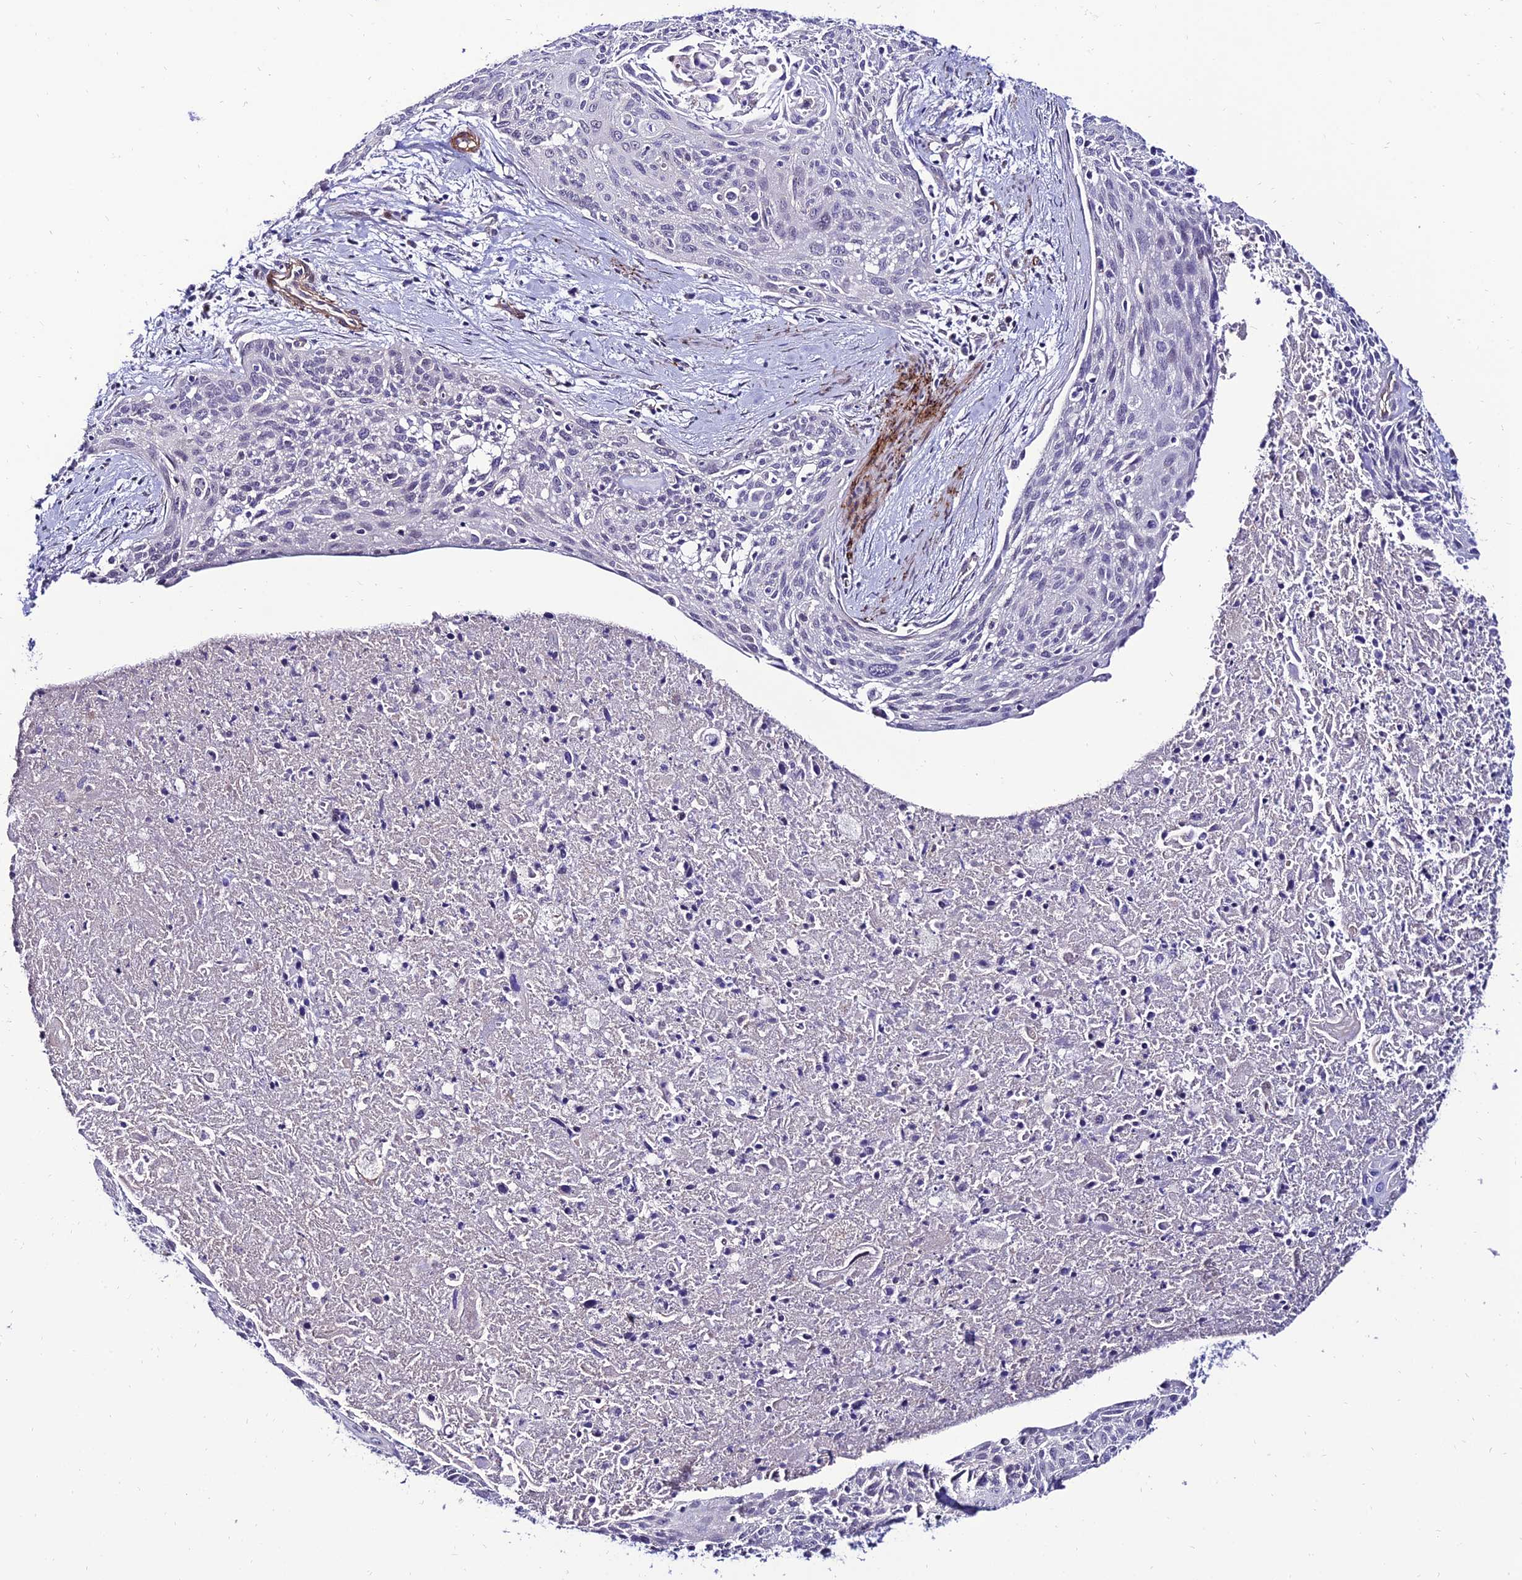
{"staining": {"intensity": "negative", "quantity": "none", "location": "none"}, "tissue": "cervical cancer", "cell_type": "Tumor cells", "image_type": "cancer", "snomed": [{"axis": "morphology", "description": "Squamous cell carcinoma, NOS"}, {"axis": "topography", "description": "Cervix"}], "caption": "Human cervical cancer (squamous cell carcinoma) stained for a protein using immunohistochemistry demonstrates no positivity in tumor cells.", "gene": "ALDH3B2", "patient": {"sex": "female", "age": 55}}